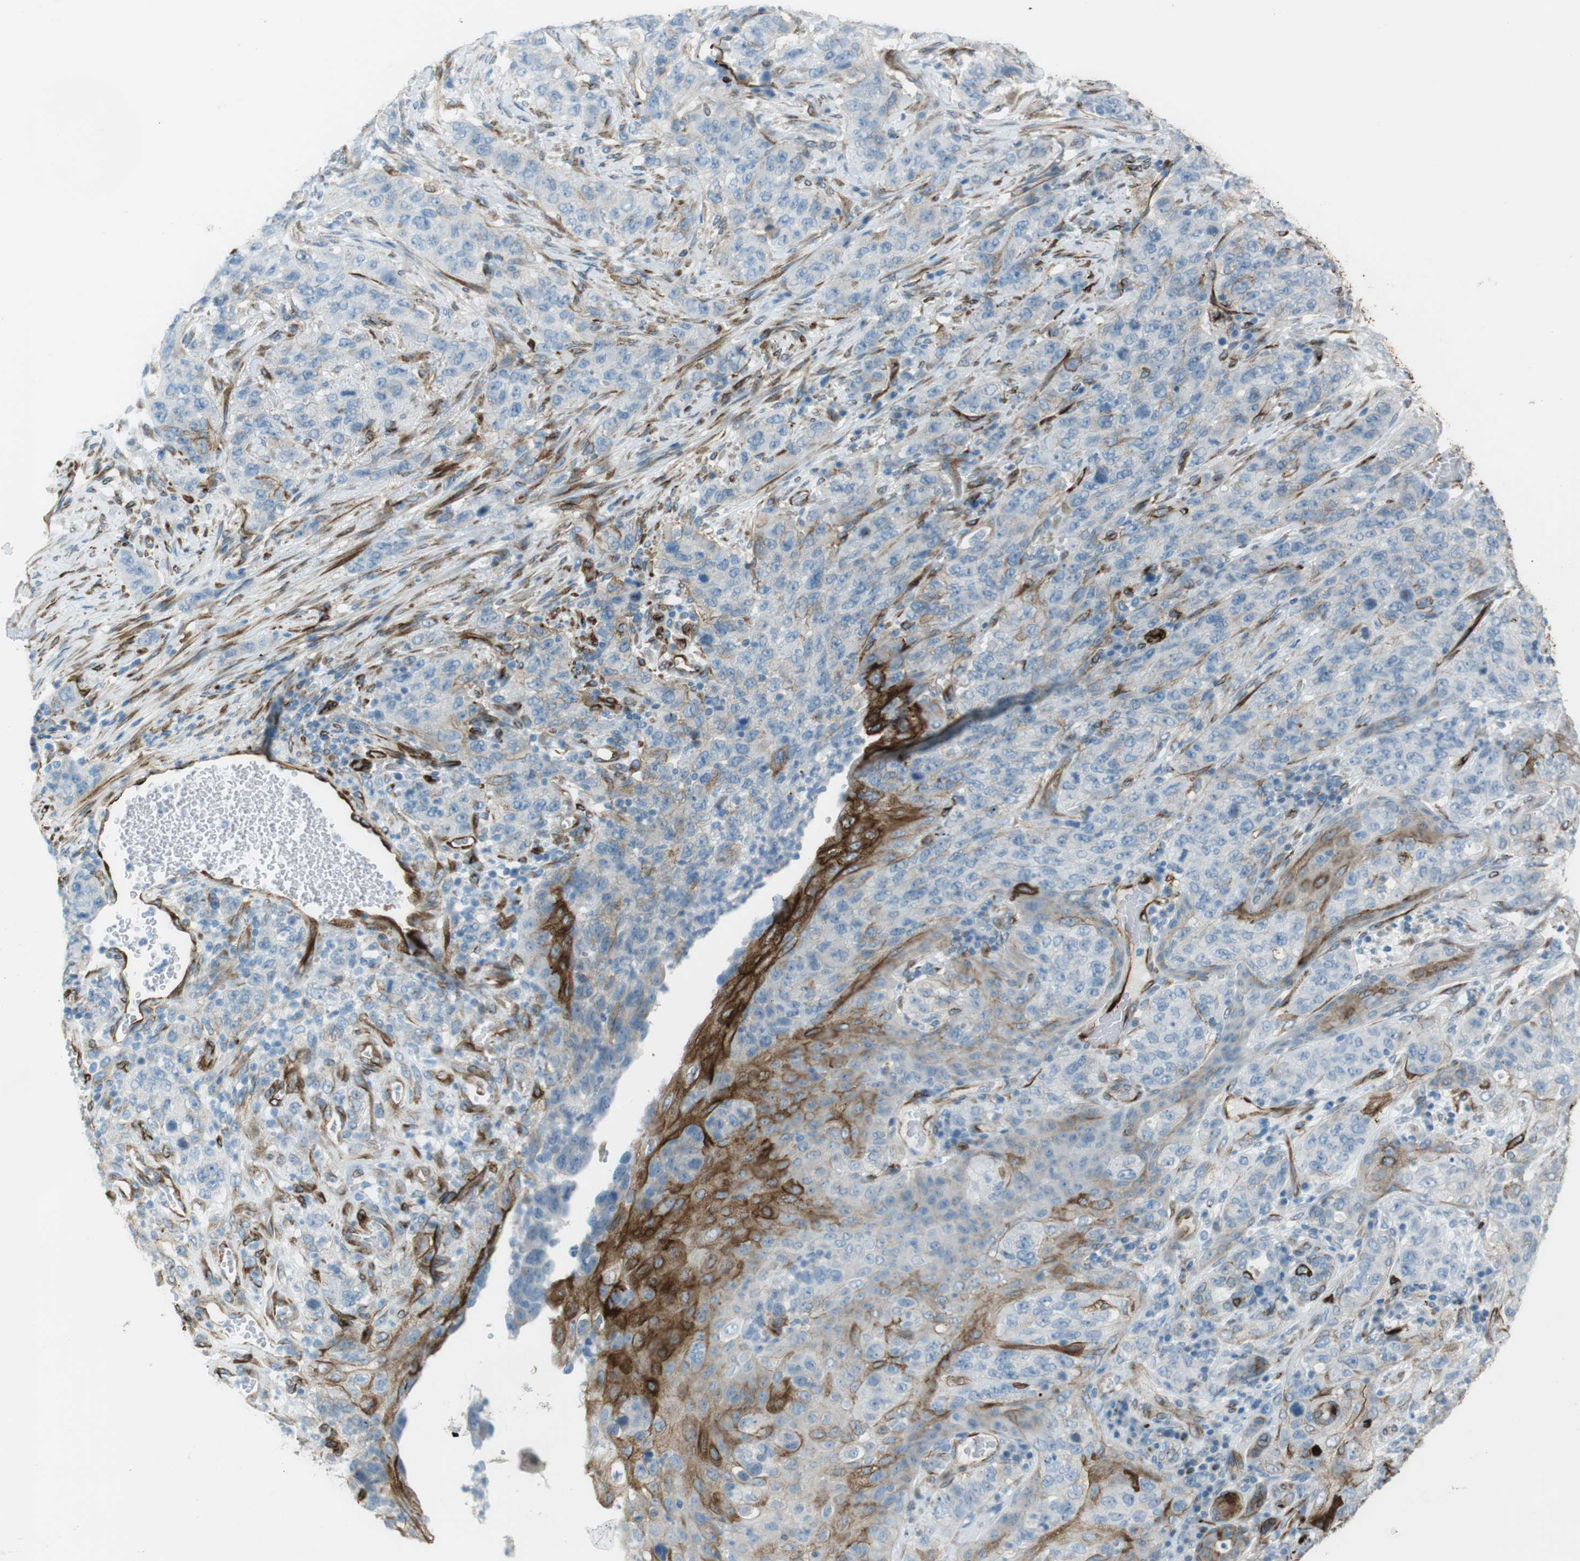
{"staining": {"intensity": "negative", "quantity": "none", "location": "none"}, "tissue": "stomach cancer", "cell_type": "Tumor cells", "image_type": "cancer", "snomed": [{"axis": "morphology", "description": "Adenocarcinoma, NOS"}, {"axis": "topography", "description": "Stomach"}], "caption": "Stomach adenocarcinoma stained for a protein using immunohistochemistry reveals no positivity tumor cells.", "gene": "TUBB2A", "patient": {"sex": "male", "age": 48}}